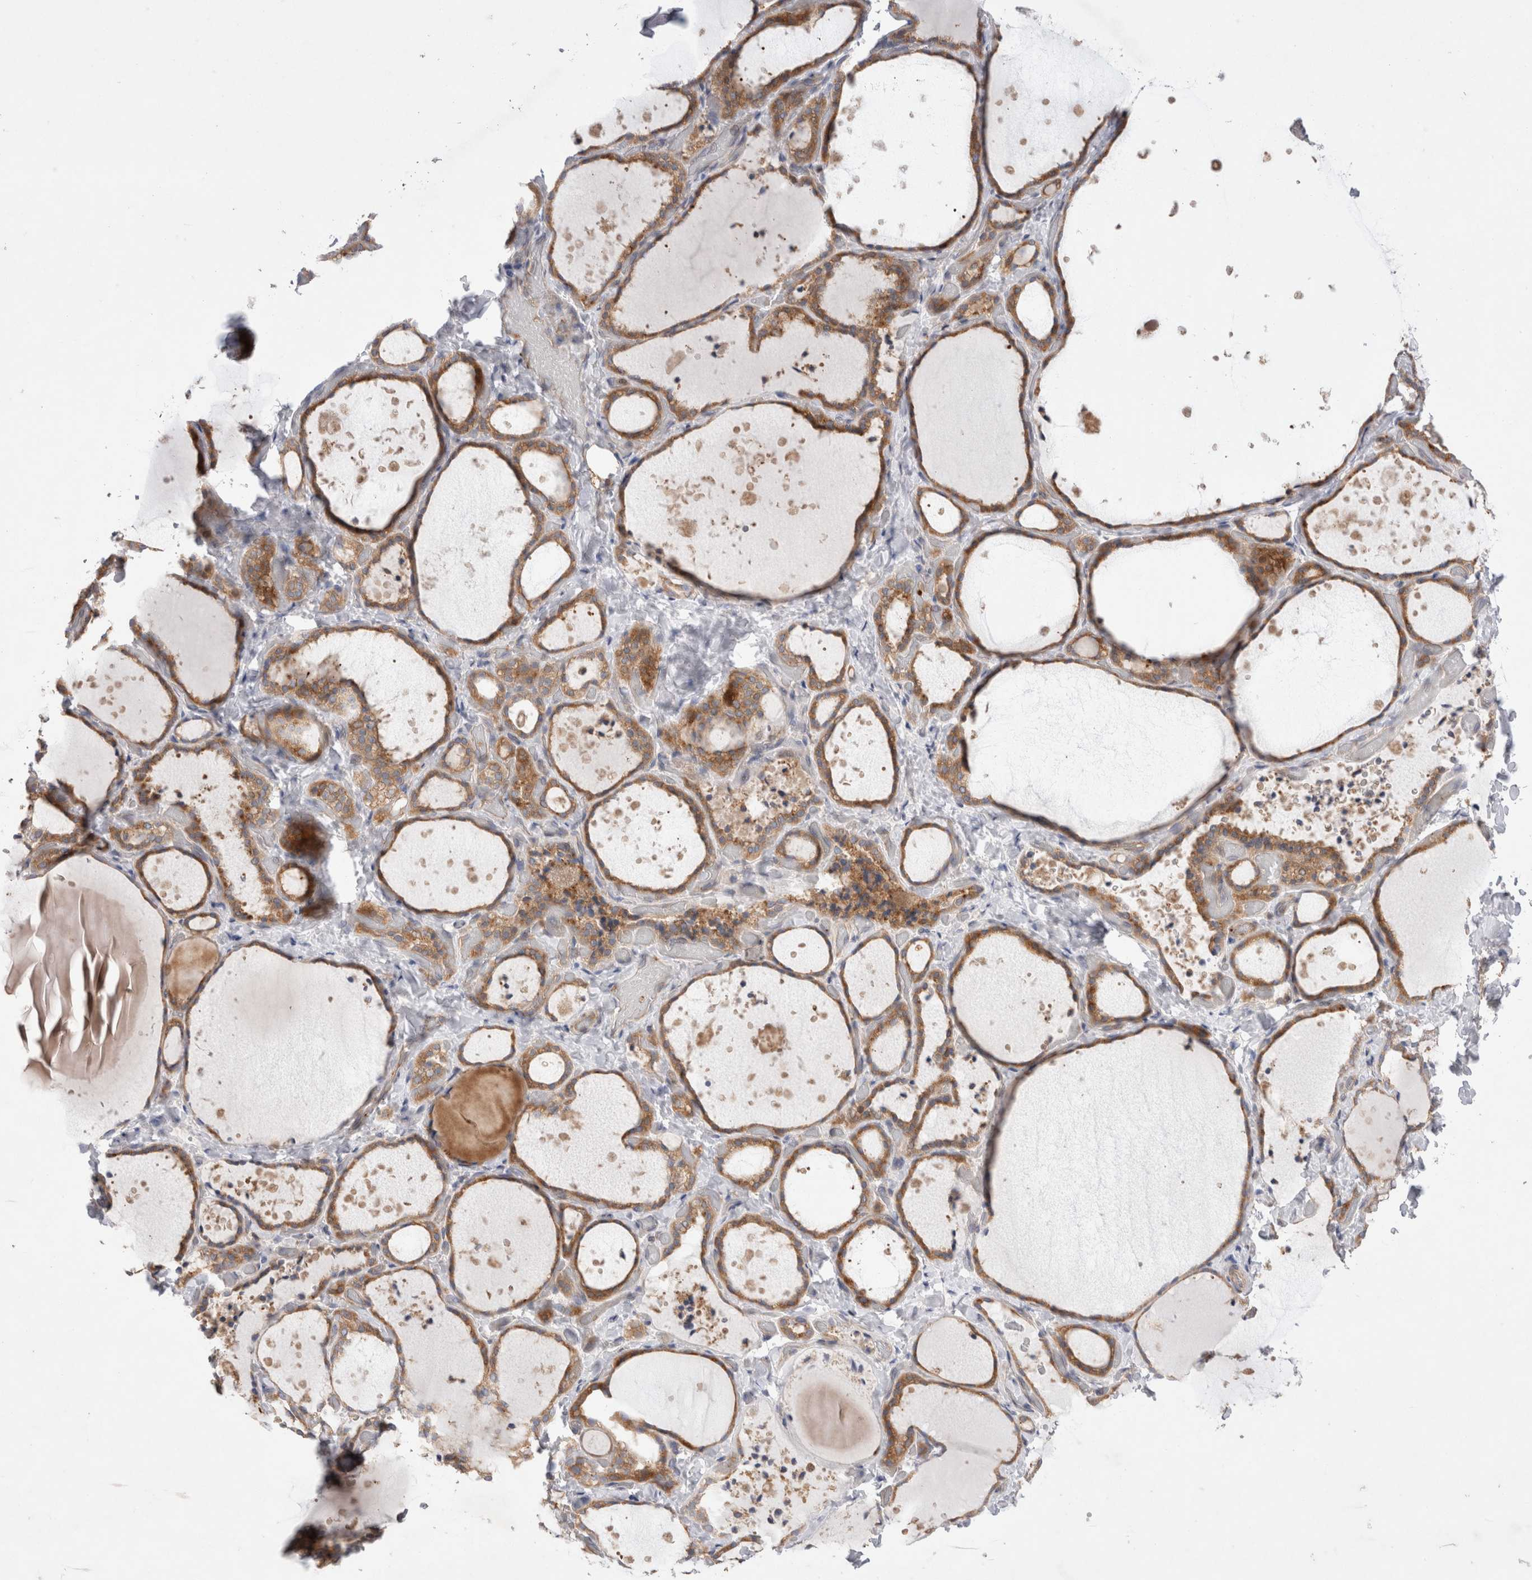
{"staining": {"intensity": "strong", "quantity": ">75%", "location": "cytoplasmic/membranous"}, "tissue": "thyroid gland", "cell_type": "Glandular cells", "image_type": "normal", "snomed": [{"axis": "morphology", "description": "Normal tissue, NOS"}, {"axis": "topography", "description": "Thyroid gland"}], "caption": "Protein expression analysis of unremarkable thyroid gland shows strong cytoplasmic/membranous staining in approximately >75% of glandular cells.", "gene": "TBC1D16", "patient": {"sex": "female", "age": 44}}